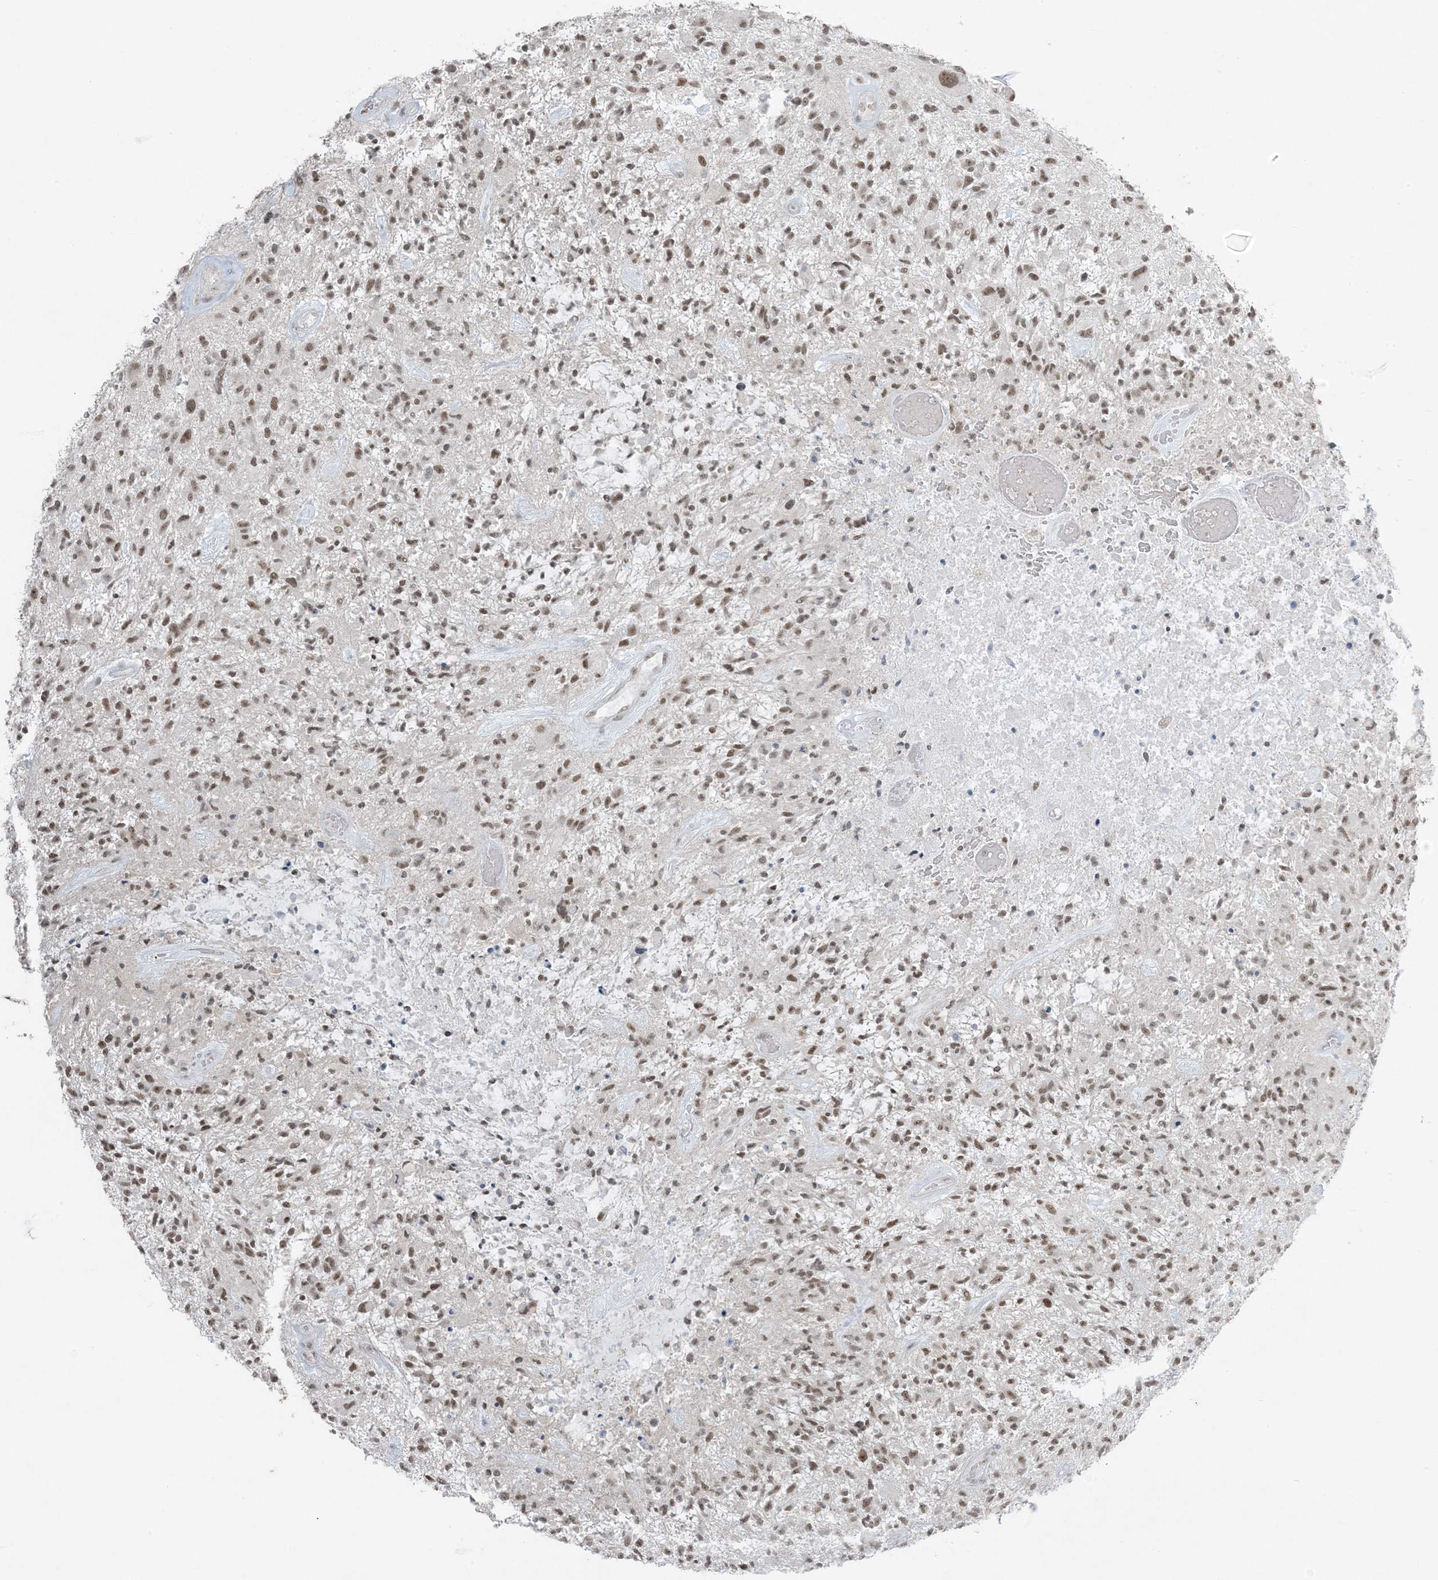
{"staining": {"intensity": "moderate", "quantity": ">75%", "location": "nuclear"}, "tissue": "glioma", "cell_type": "Tumor cells", "image_type": "cancer", "snomed": [{"axis": "morphology", "description": "Glioma, malignant, High grade"}, {"axis": "topography", "description": "Brain"}], "caption": "A medium amount of moderate nuclear staining is identified in approximately >75% of tumor cells in glioma tissue.", "gene": "ZNF787", "patient": {"sex": "male", "age": 47}}